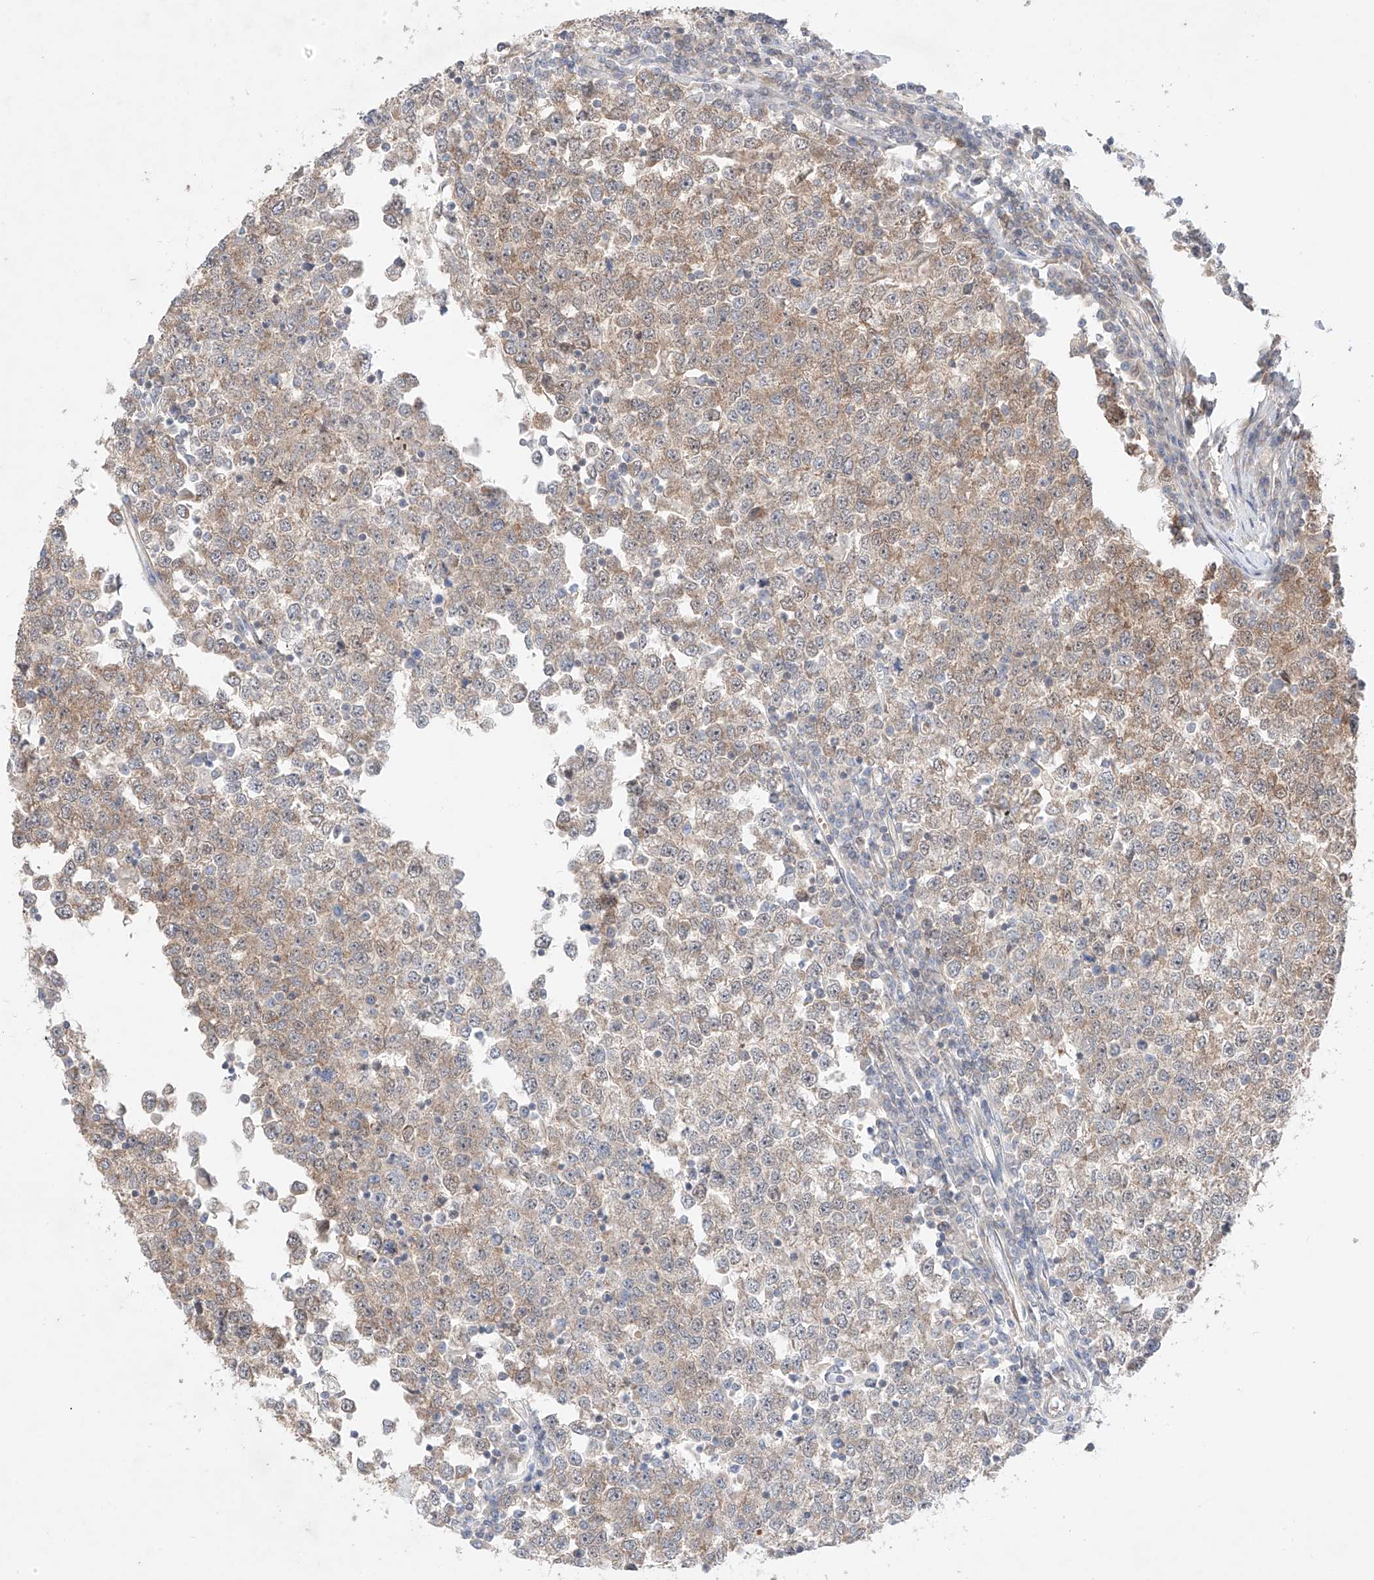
{"staining": {"intensity": "strong", "quantity": "<25%", "location": "cytoplasmic/membranous"}, "tissue": "testis cancer", "cell_type": "Tumor cells", "image_type": "cancer", "snomed": [{"axis": "morphology", "description": "Seminoma, NOS"}, {"axis": "topography", "description": "Testis"}], "caption": "Immunohistochemistry (IHC) of human testis cancer exhibits medium levels of strong cytoplasmic/membranous expression in approximately <25% of tumor cells. (IHC, brightfield microscopy, high magnification).", "gene": "TSR2", "patient": {"sex": "male", "age": 65}}